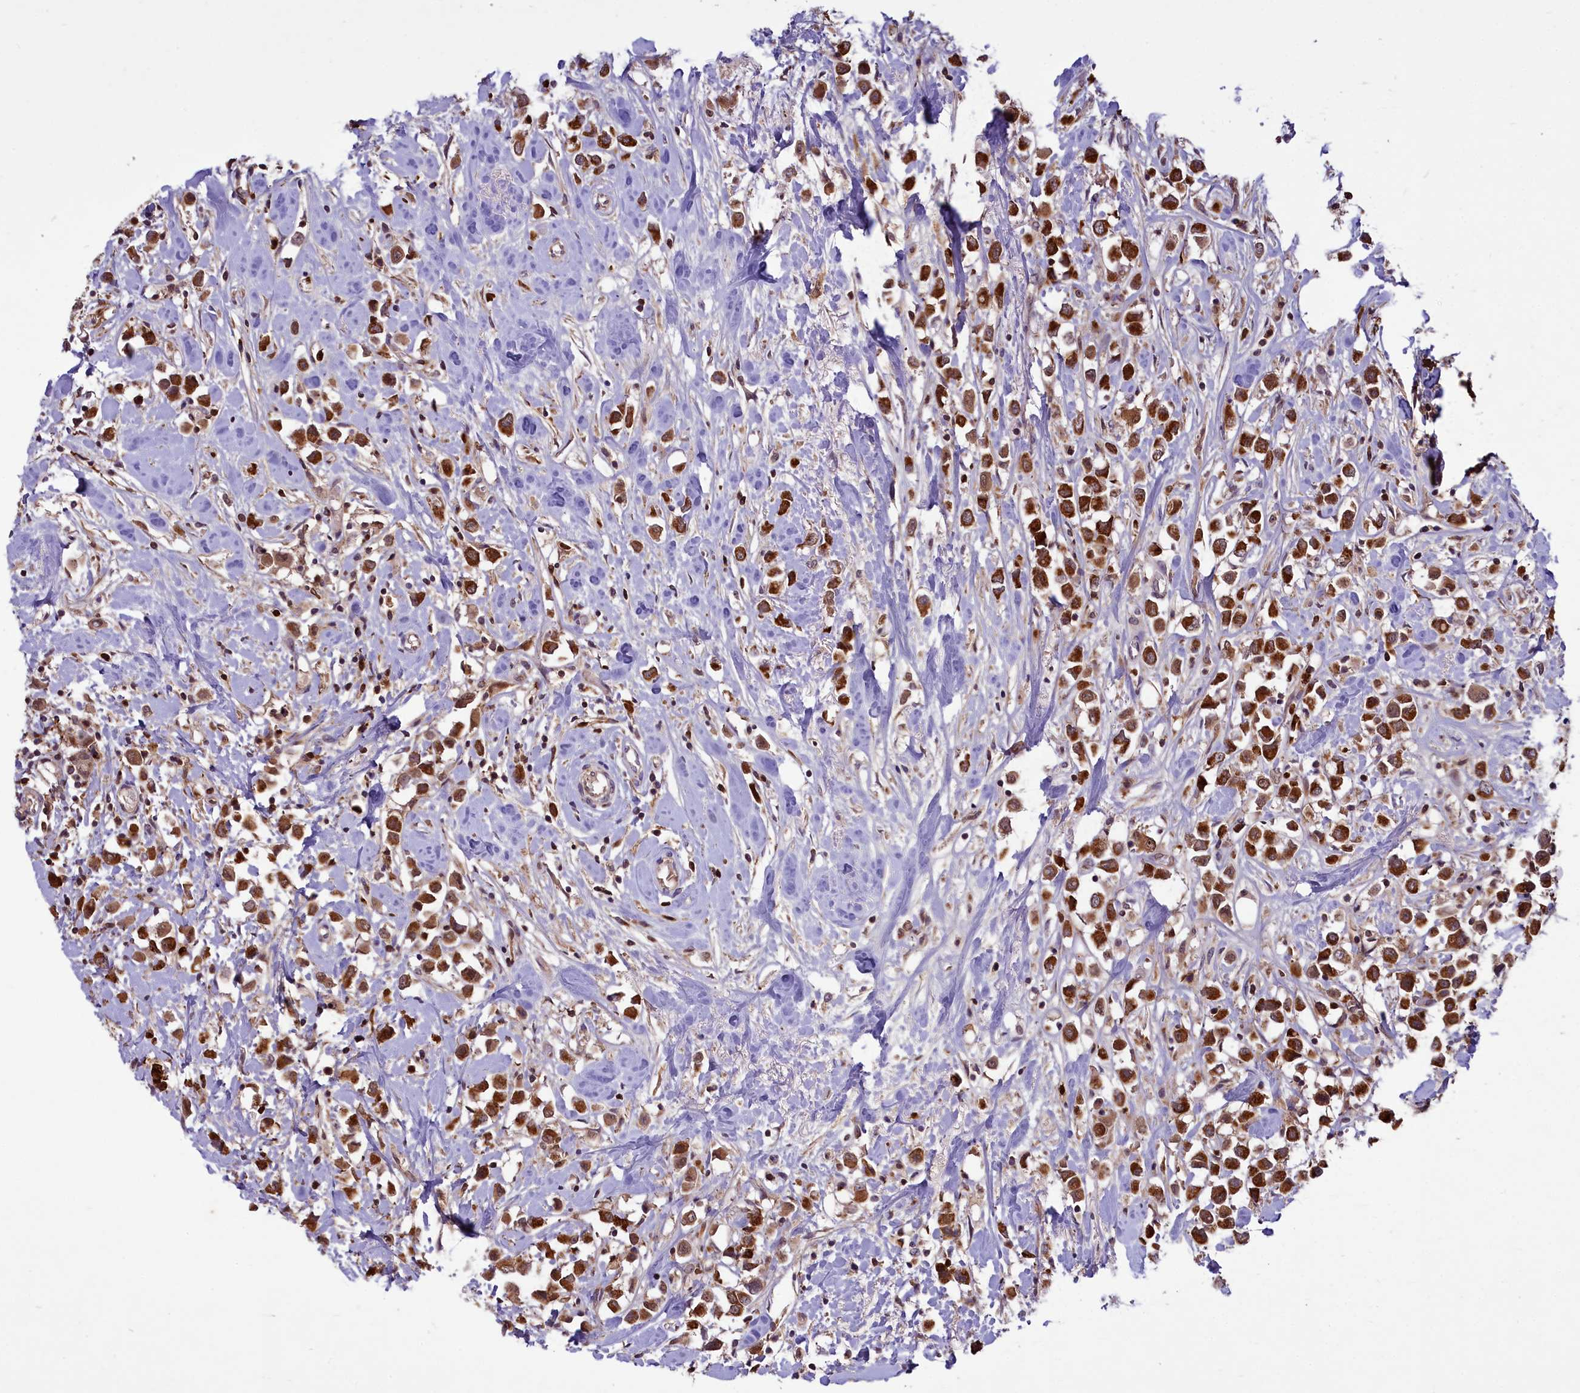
{"staining": {"intensity": "strong", "quantity": ">75%", "location": "cytoplasmic/membranous"}, "tissue": "breast cancer", "cell_type": "Tumor cells", "image_type": "cancer", "snomed": [{"axis": "morphology", "description": "Duct carcinoma"}, {"axis": "topography", "description": "Breast"}], "caption": "DAB immunohistochemical staining of human breast cancer shows strong cytoplasmic/membranous protein staining in approximately >75% of tumor cells.", "gene": "COX17", "patient": {"sex": "female", "age": 61}}